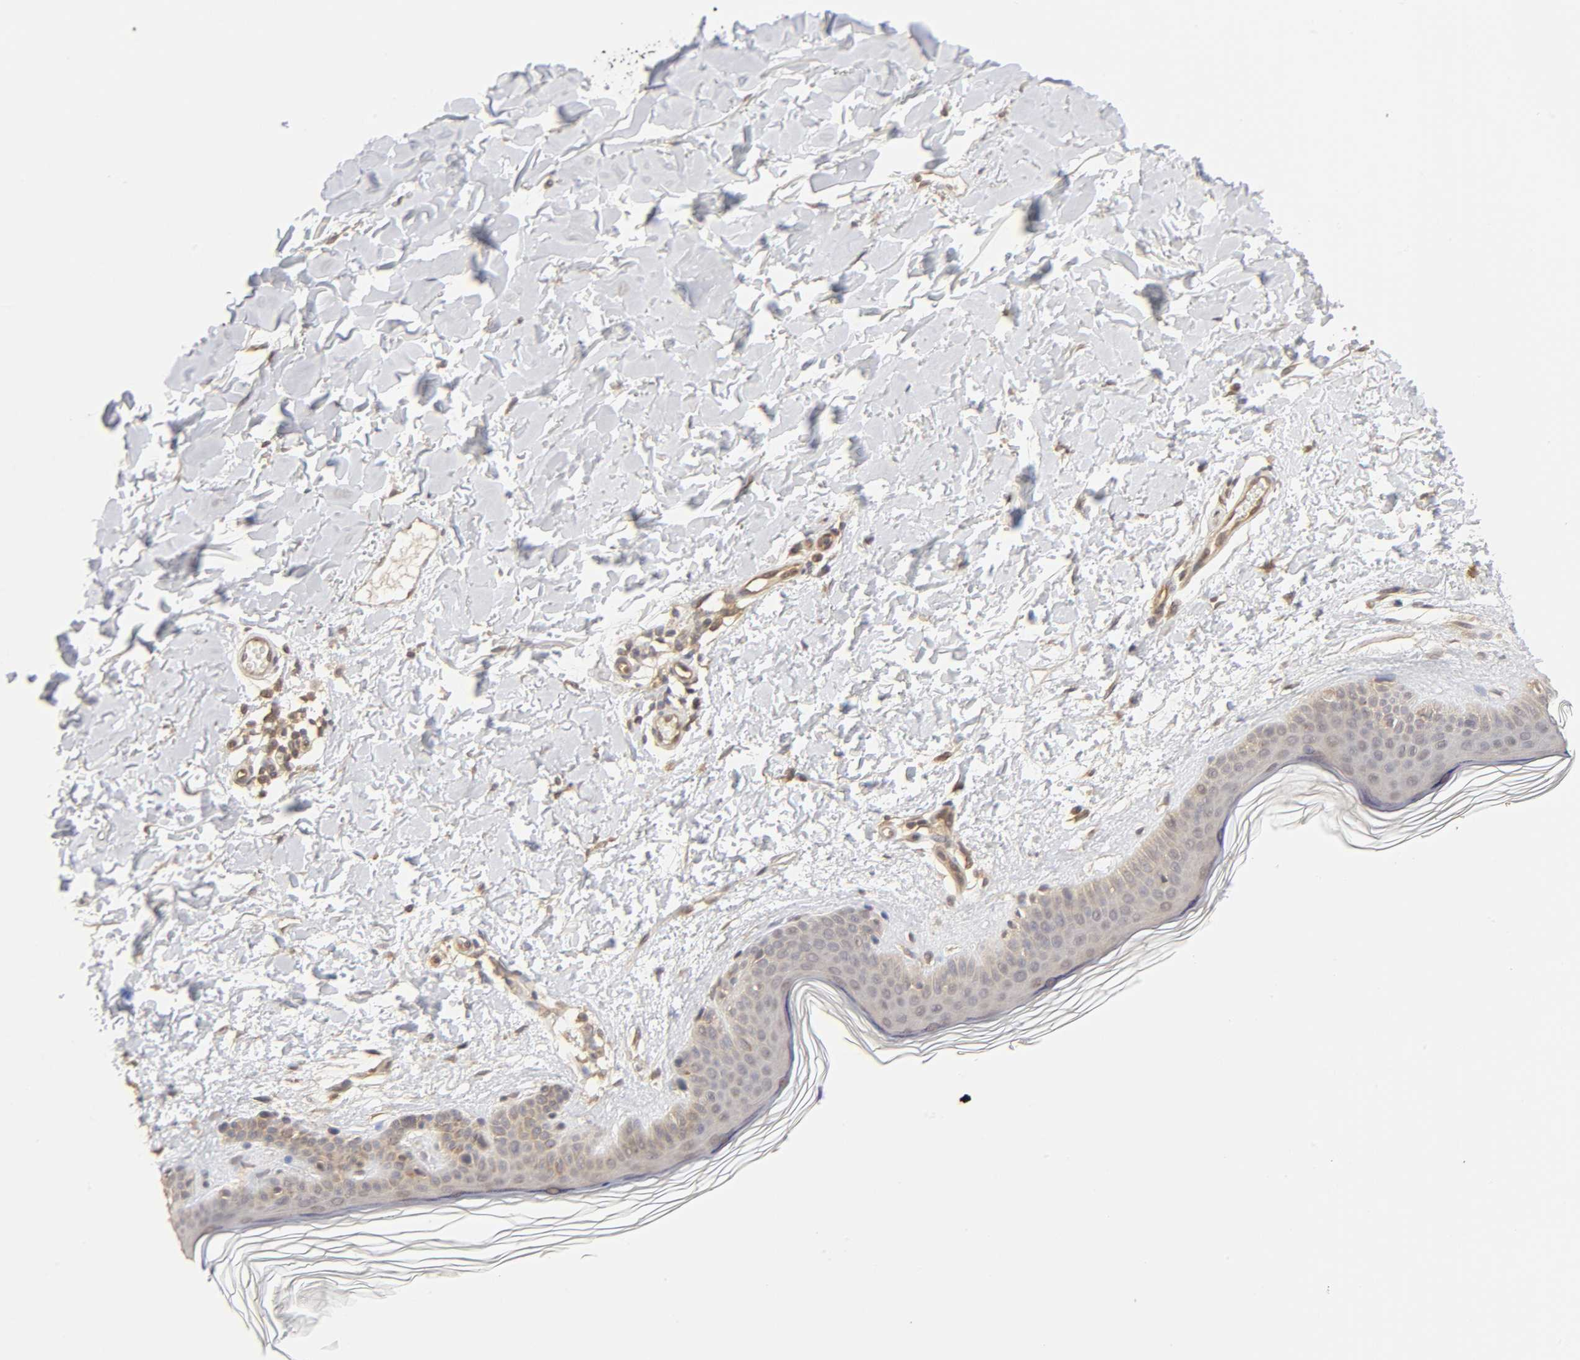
{"staining": {"intensity": "moderate", "quantity": ">75%", "location": "cytoplasmic/membranous"}, "tissue": "skin", "cell_type": "Fibroblasts", "image_type": "normal", "snomed": [{"axis": "morphology", "description": "Normal tissue, NOS"}, {"axis": "topography", "description": "Skin"}], "caption": "A high-resolution histopathology image shows IHC staining of normal skin, which displays moderate cytoplasmic/membranous positivity in about >75% of fibroblasts. The protein is shown in brown color, while the nuclei are stained blue.", "gene": "MAPK1", "patient": {"sex": "female", "age": 56}}